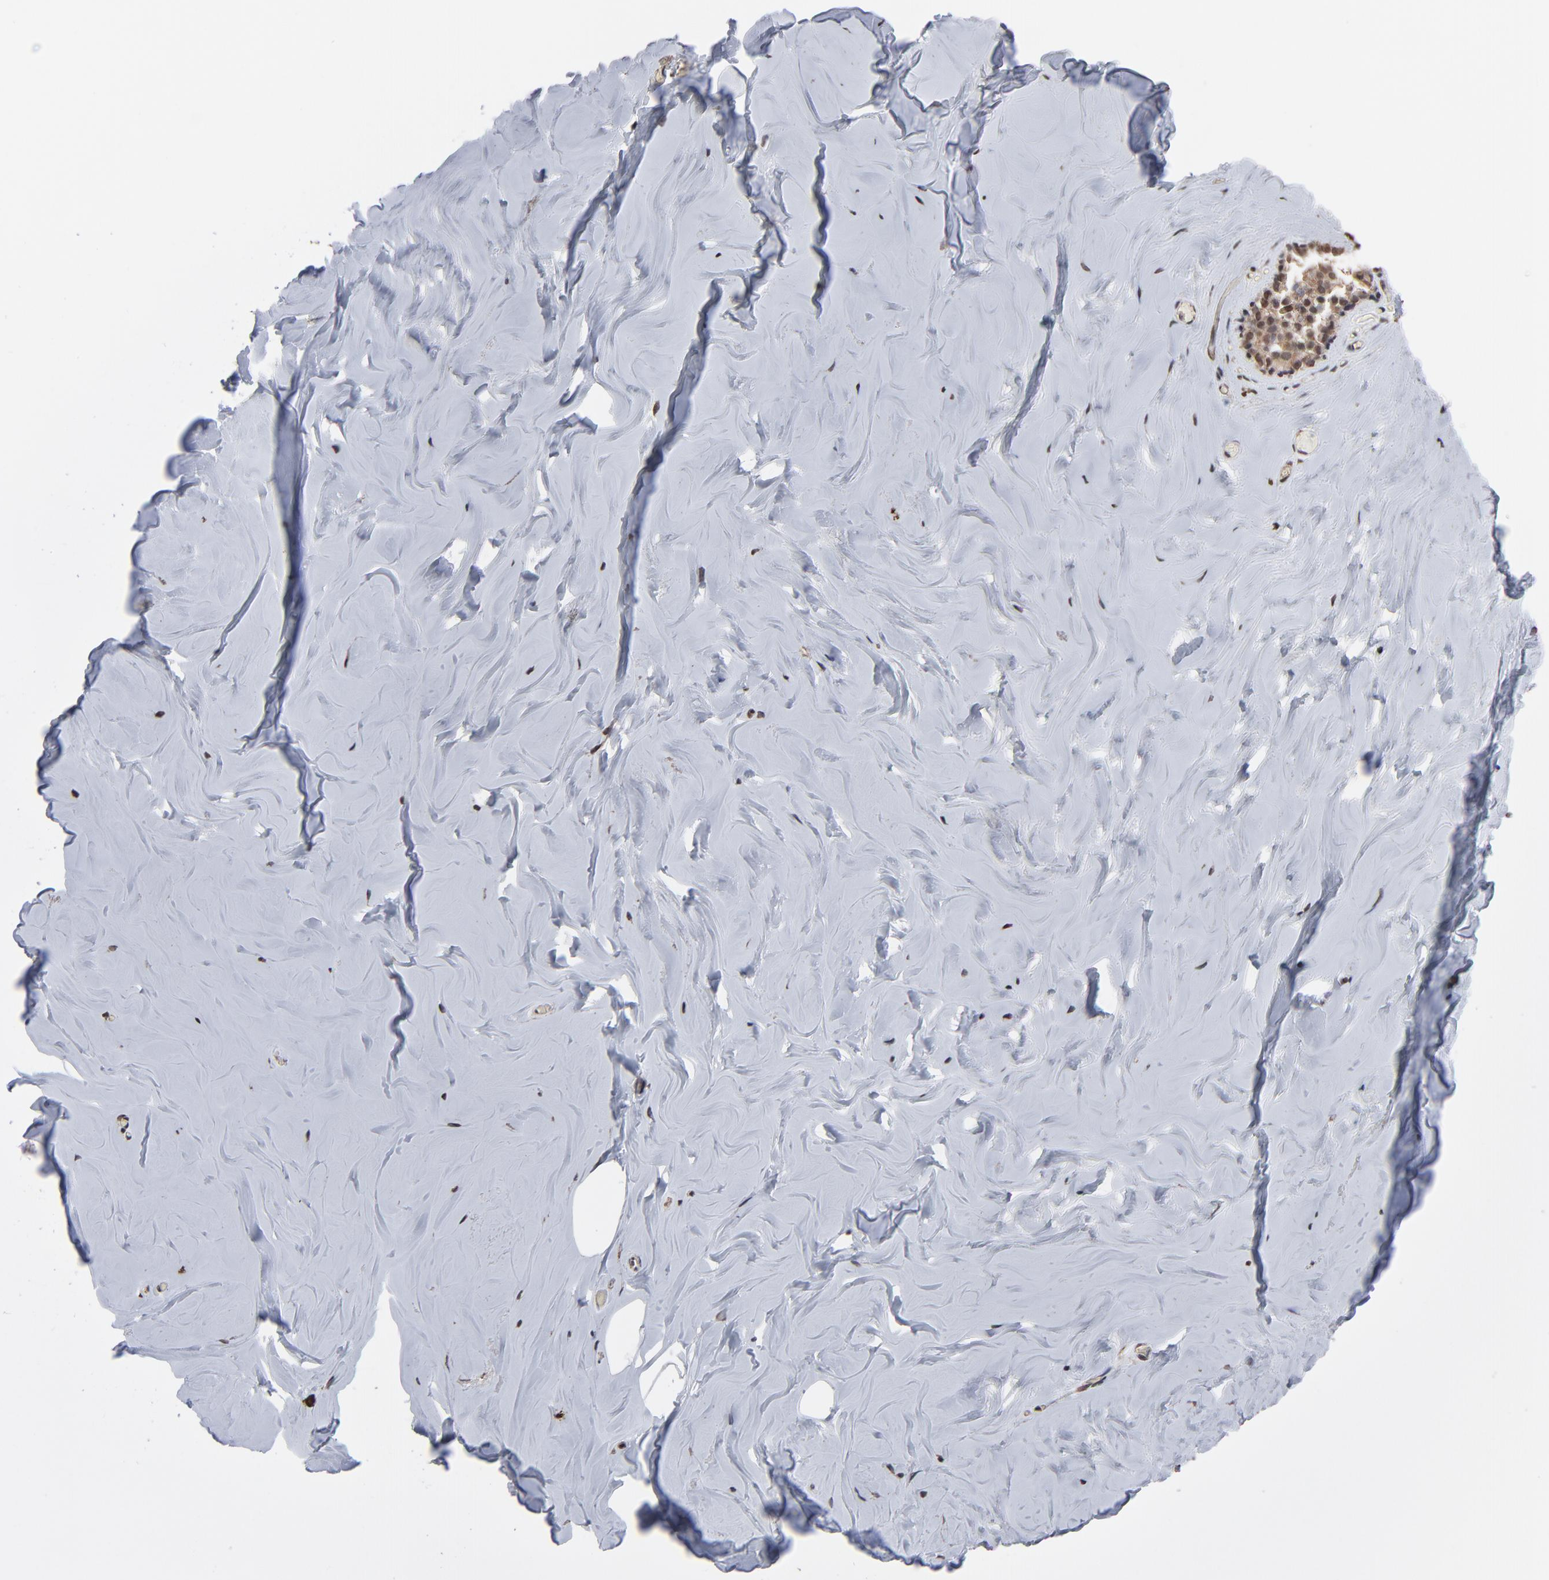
{"staining": {"intensity": "negative", "quantity": "none", "location": "none"}, "tissue": "breast", "cell_type": "Adipocytes", "image_type": "normal", "snomed": [{"axis": "morphology", "description": "Normal tissue, NOS"}, {"axis": "topography", "description": "Breast"}], "caption": "An immunohistochemistry (IHC) histopathology image of unremarkable breast is shown. There is no staining in adipocytes of breast.", "gene": "CHM", "patient": {"sex": "female", "age": 75}}